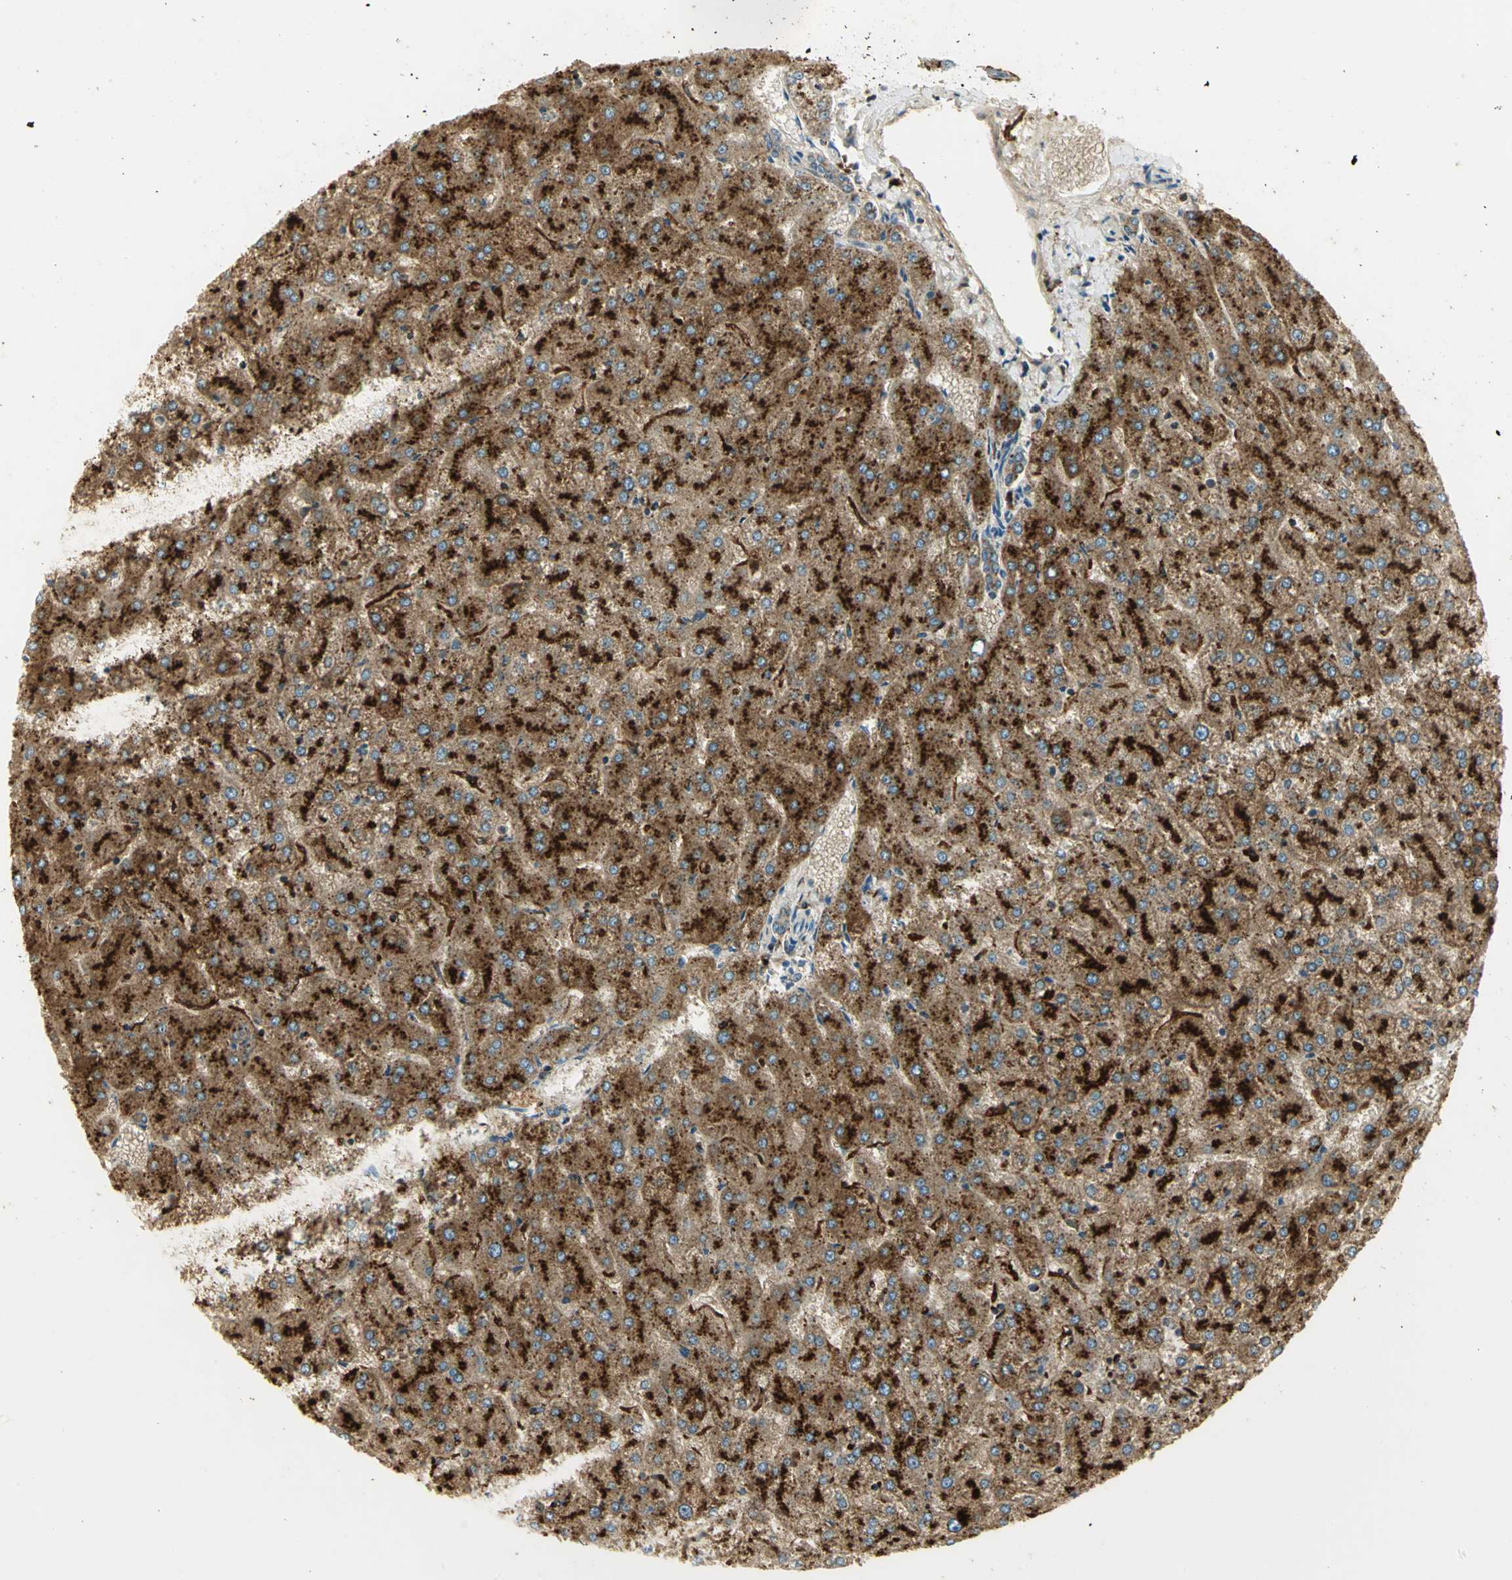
{"staining": {"intensity": "moderate", "quantity": ">75%", "location": "cytoplasmic/membranous"}, "tissue": "liver", "cell_type": "Cholangiocytes", "image_type": "normal", "snomed": [{"axis": "morphology", "description": "Normal tissue, NOS"}, {"axis": "topography", "description": "Liver"}], "caption": "A brown stain labels moderate cytoplasmic/membranous expression of a protein in cholangiocytes of unremarkable liver. The staining was performed using DAB, with brown indicating positive protein expression. Nuclei are stained blue with hematoxylin.", "gene": "ARSA", "patient": {"sex": "female", "age": 32}}